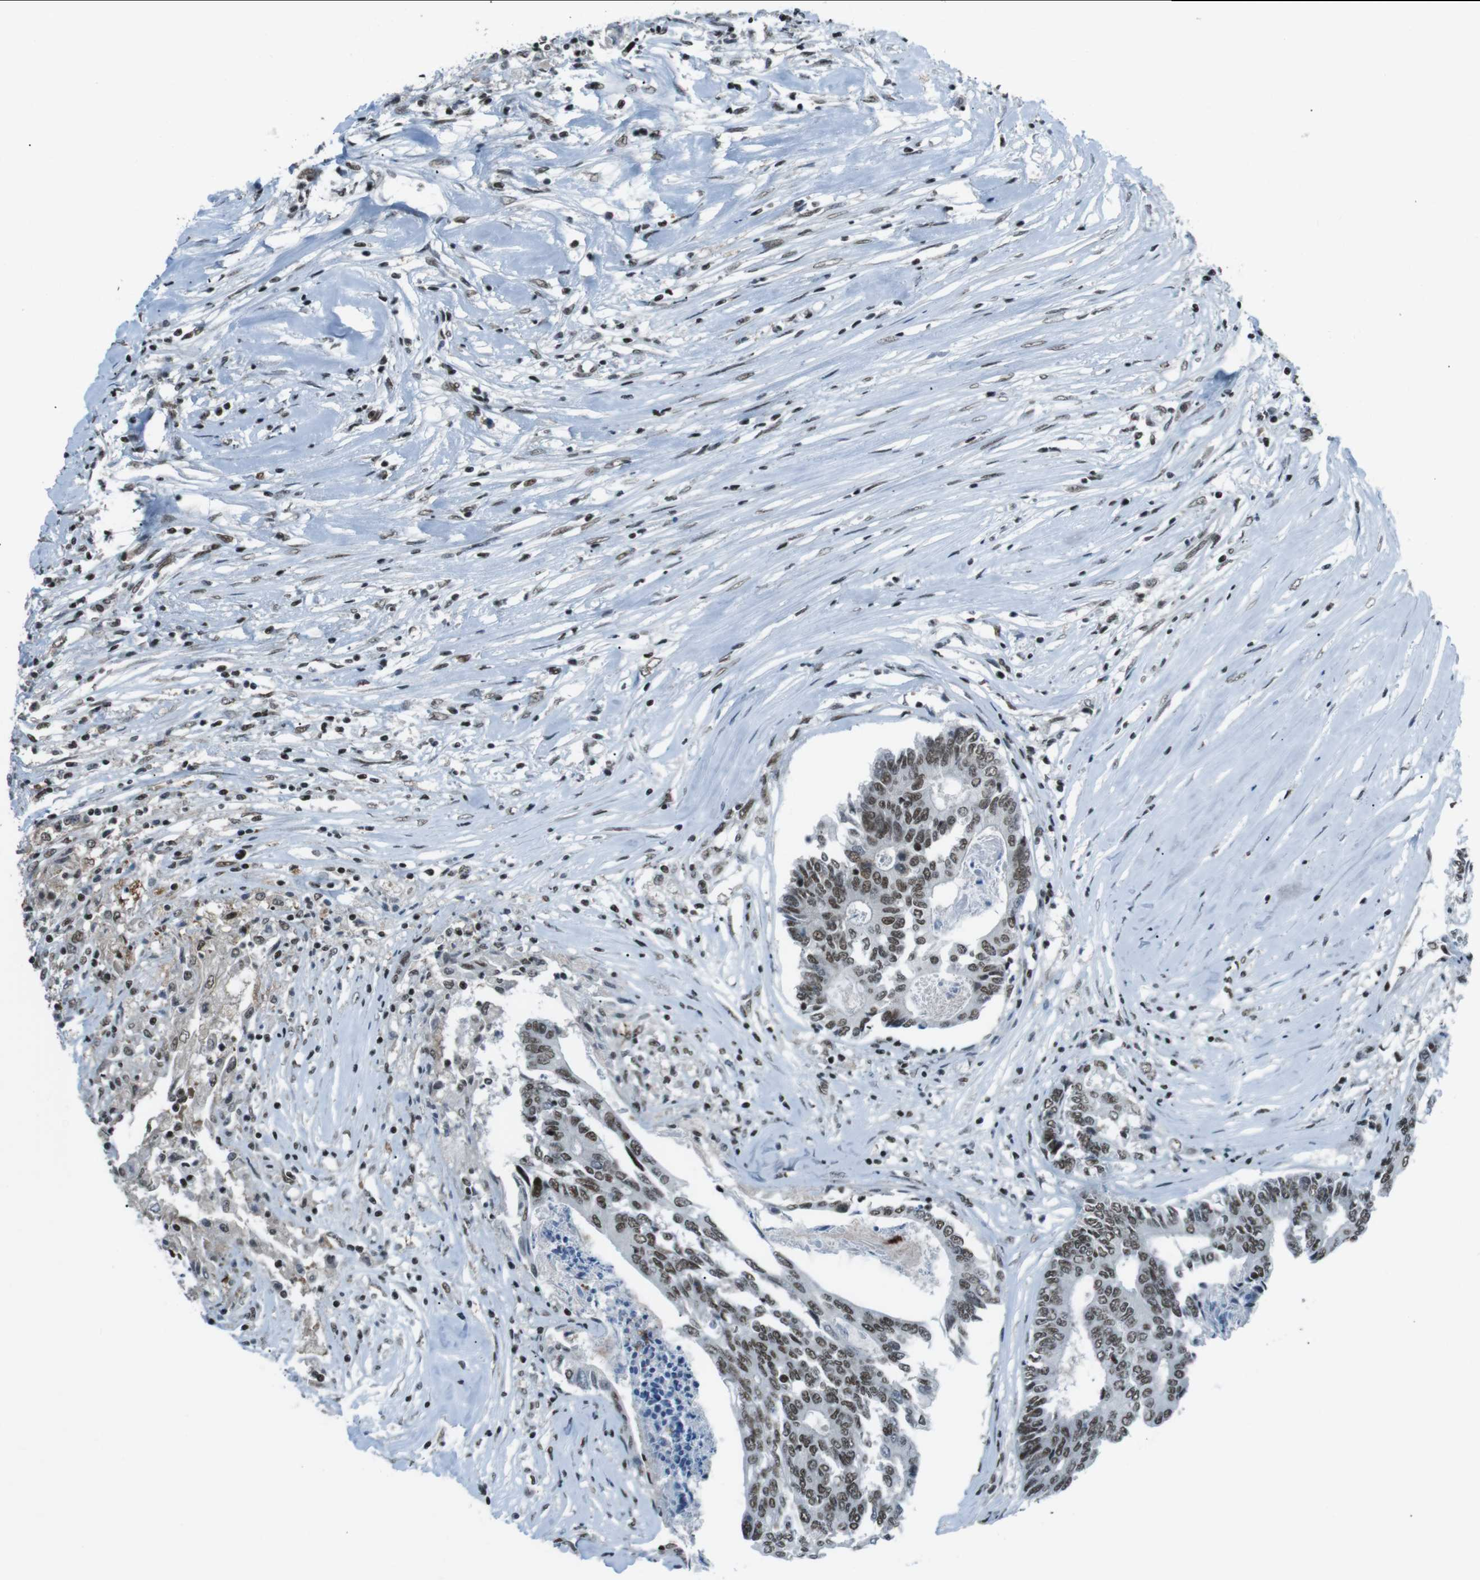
{"staining": {"intensity": "moderate", "quantity": ">75%", "location": "nuclear"}, "tissue": "colorectal cancer", "cell_type": "Tumor cells", "image_type": "cancer", "snomed": [{"axis": "morphology", "description": "Adenocarcinoma, NOS"}, {"axis": "topography", "description": "Rectum"}], "caption": "This is a micrograph of immunohistochemistry staining of adenocarcinoma (colorectal), which shows moderate positivity in the nuclear of tumor cells.", "gene": "TAF1", "patient": {"sex": "male", "age": 63}}